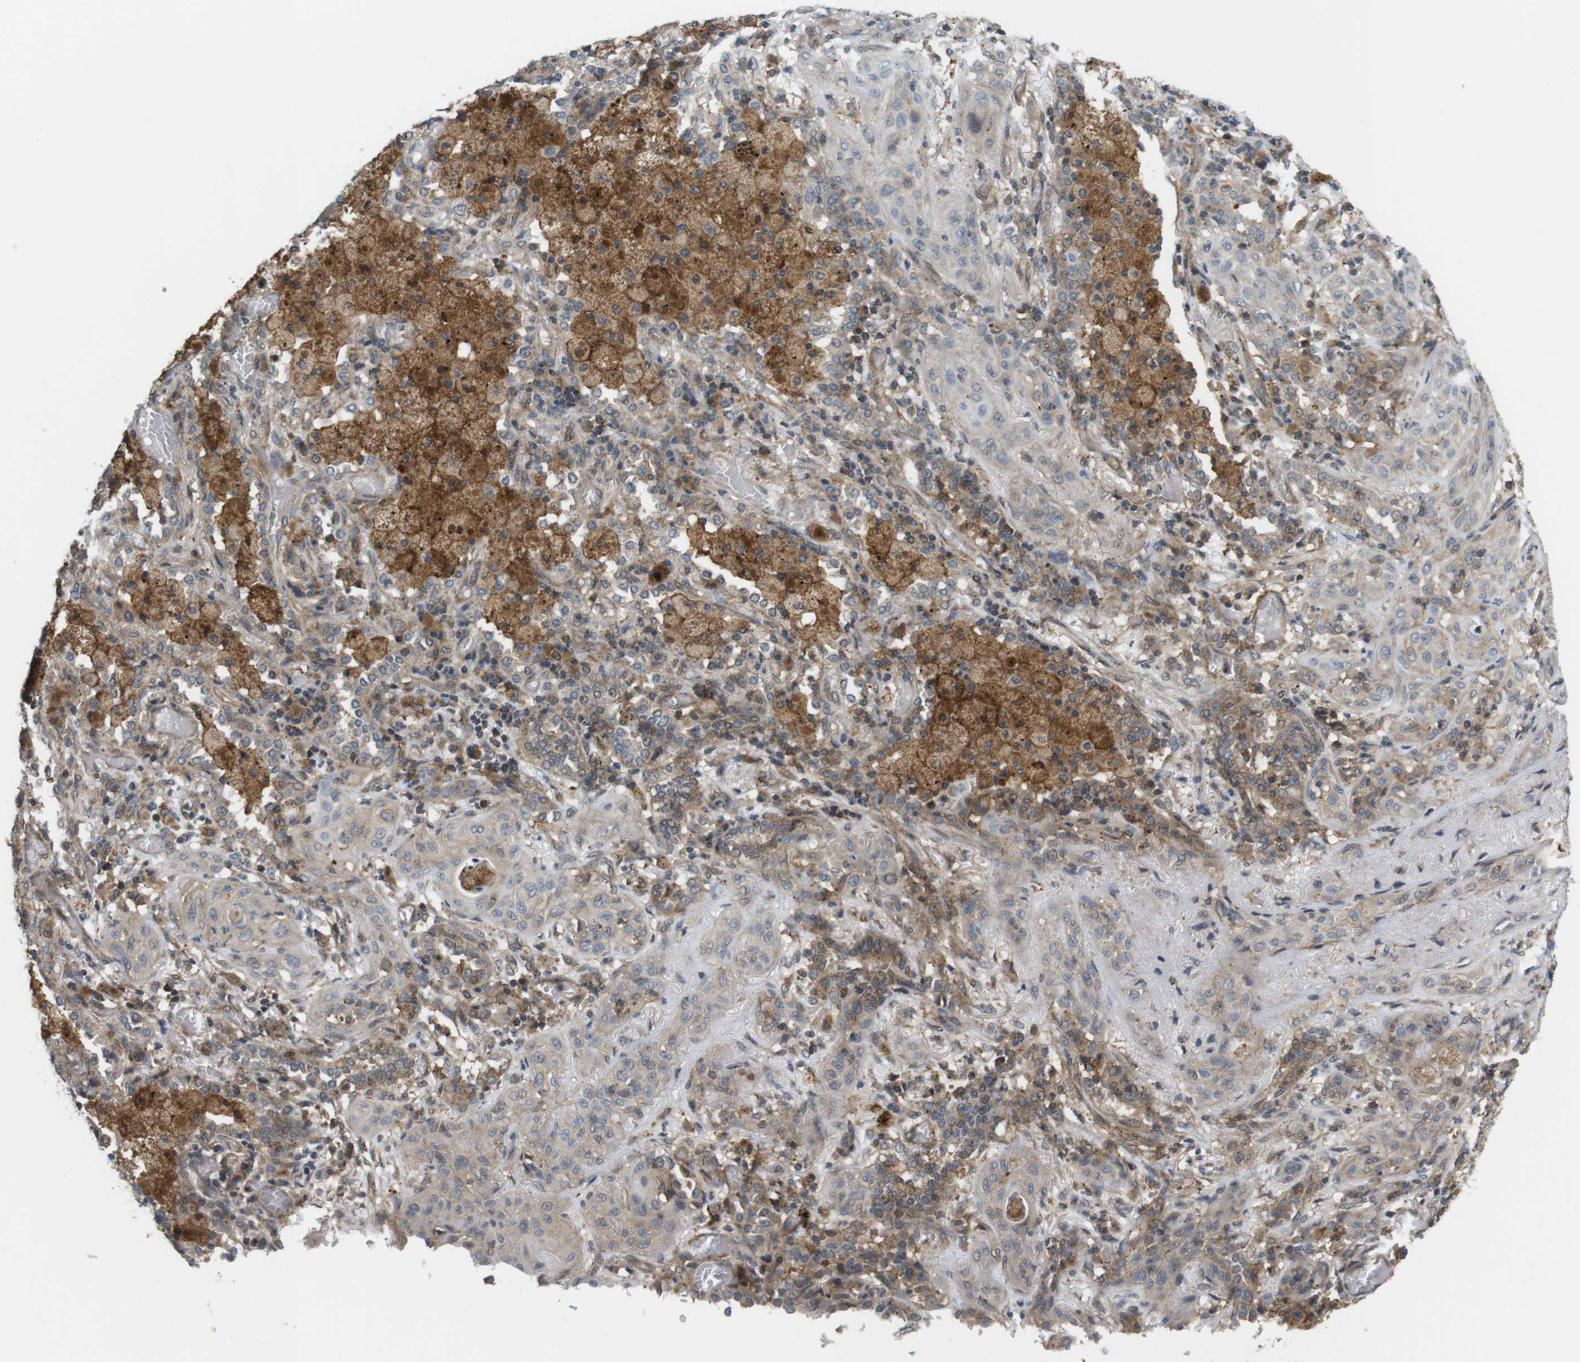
{"staining": {"intensity": "weak", "quantity": "25%-75%", "location": "cytoplasmic/membranous"}, "tissue": "lung cancer", "cell_type": "Tumor cells", "image_type": "cancer", "snomed": [{"axis": "morphology", "description": "Squamous cell carcinoma, NOS"}, {"axis": "topography", "description": "Lung"}], "caption": "Lung squamous cell carcinoma tissue exhibits weak cytoplasmic/membranous staining in approximately 25%-75% of tumor cells, visualized by immunohistochemistry. (DAB IHC, brown staining for protein, blue staining for nuclei).", "gene": "DDAH2", "patient": {"sex": "female", "age": 47}}